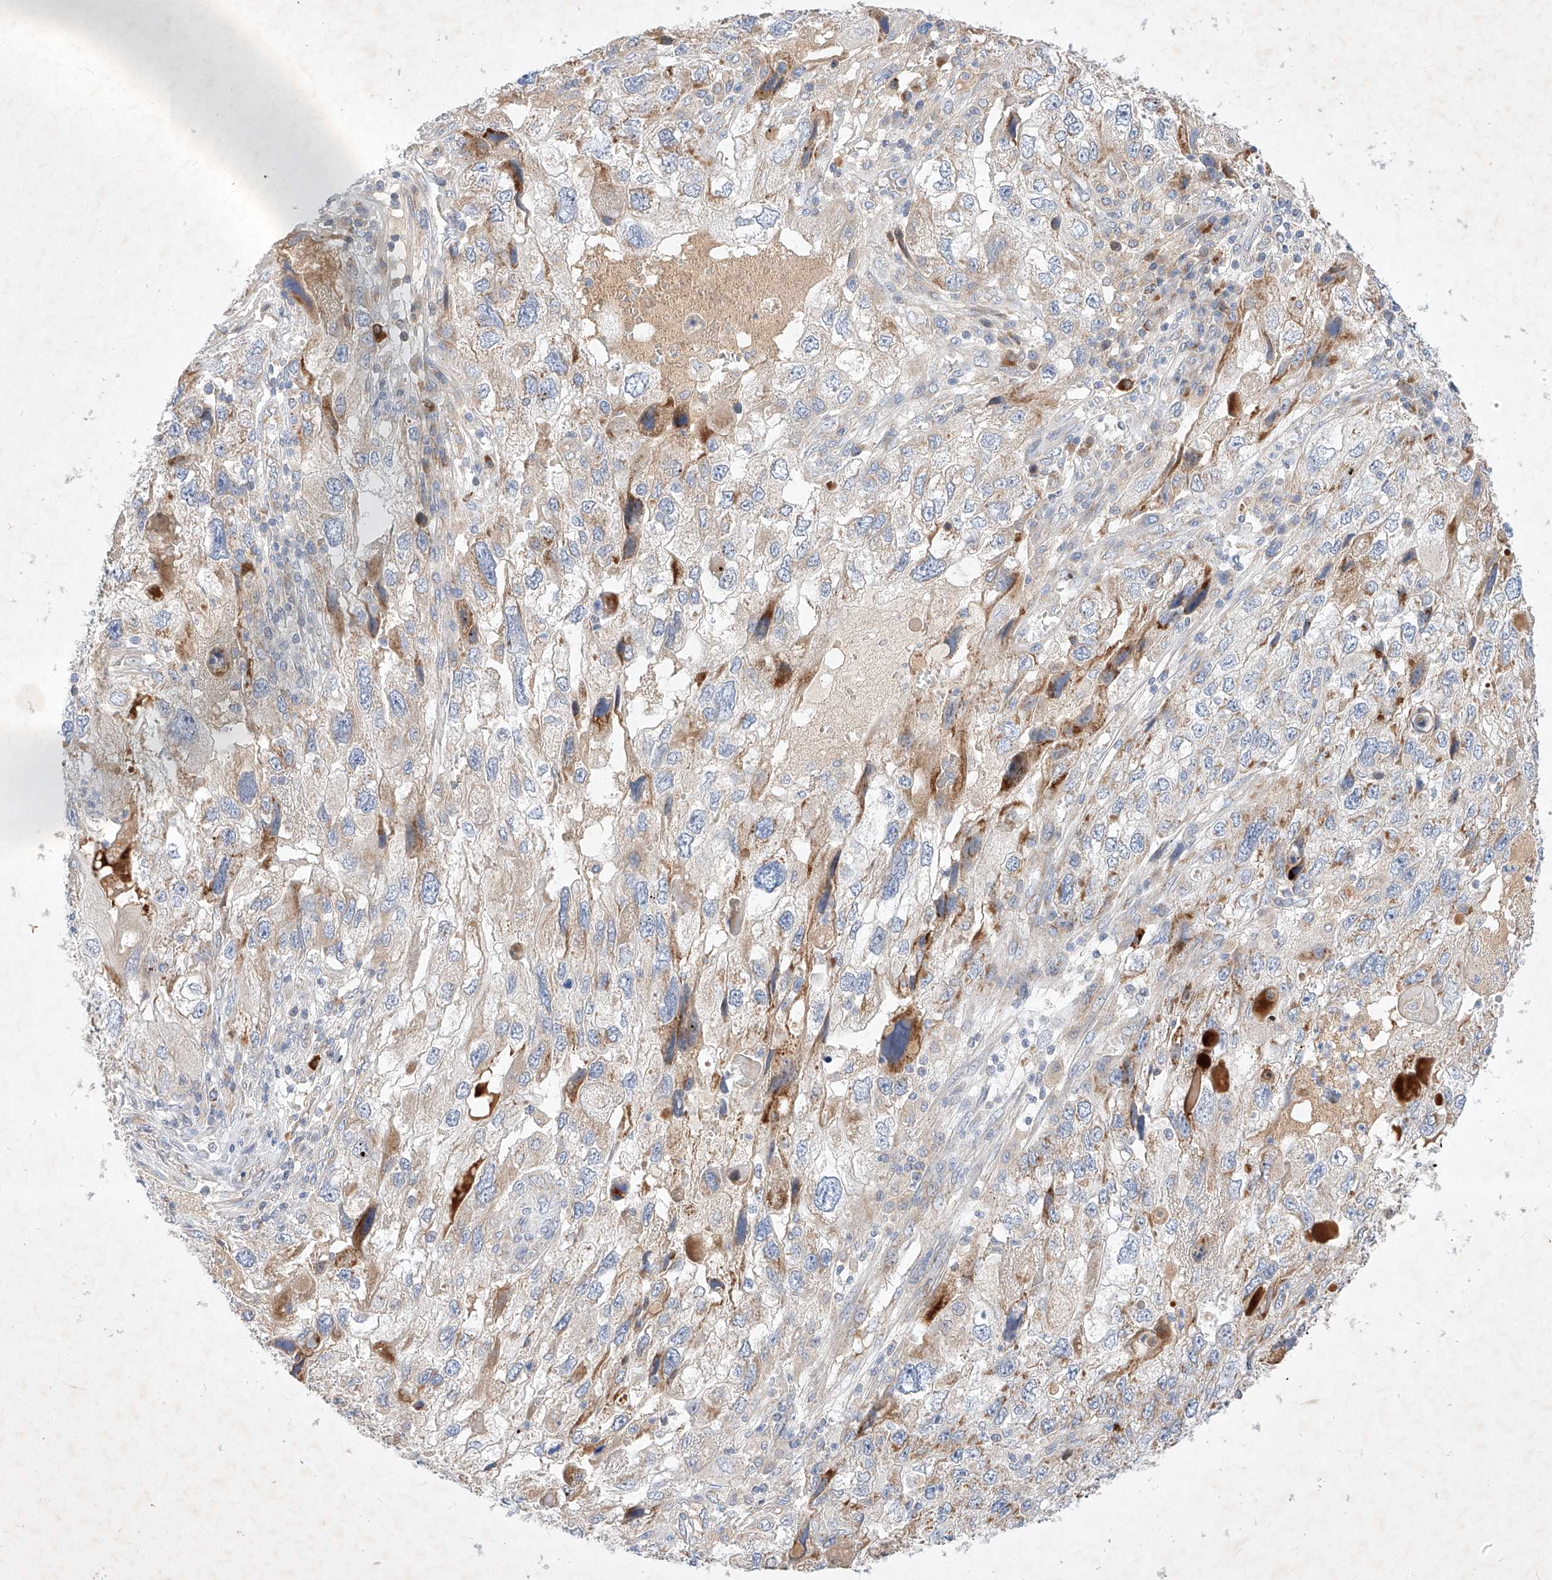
{"staining": {"intensity": "moderate", "quantity": "<25%", "location": "cytoplasmic/membranous"}, "tissue": "endometrial cancer", "cell_type": "Tumor cells", "image_type": "cancer", "snomed": [{"axis": "morphology", "description": "Adenocarcinoma, NOS"}, {"axis": "topography", "description": "Endometrium"}], "caption": "A low amount of moderate cytoplasmic/membranous positivity is identified in approximately <25% of tumor cells in adenocarcinoma (endometrial) tissue.", "gene": "OSGEPL1", "patient": {"sex": "female", "age": 49}}